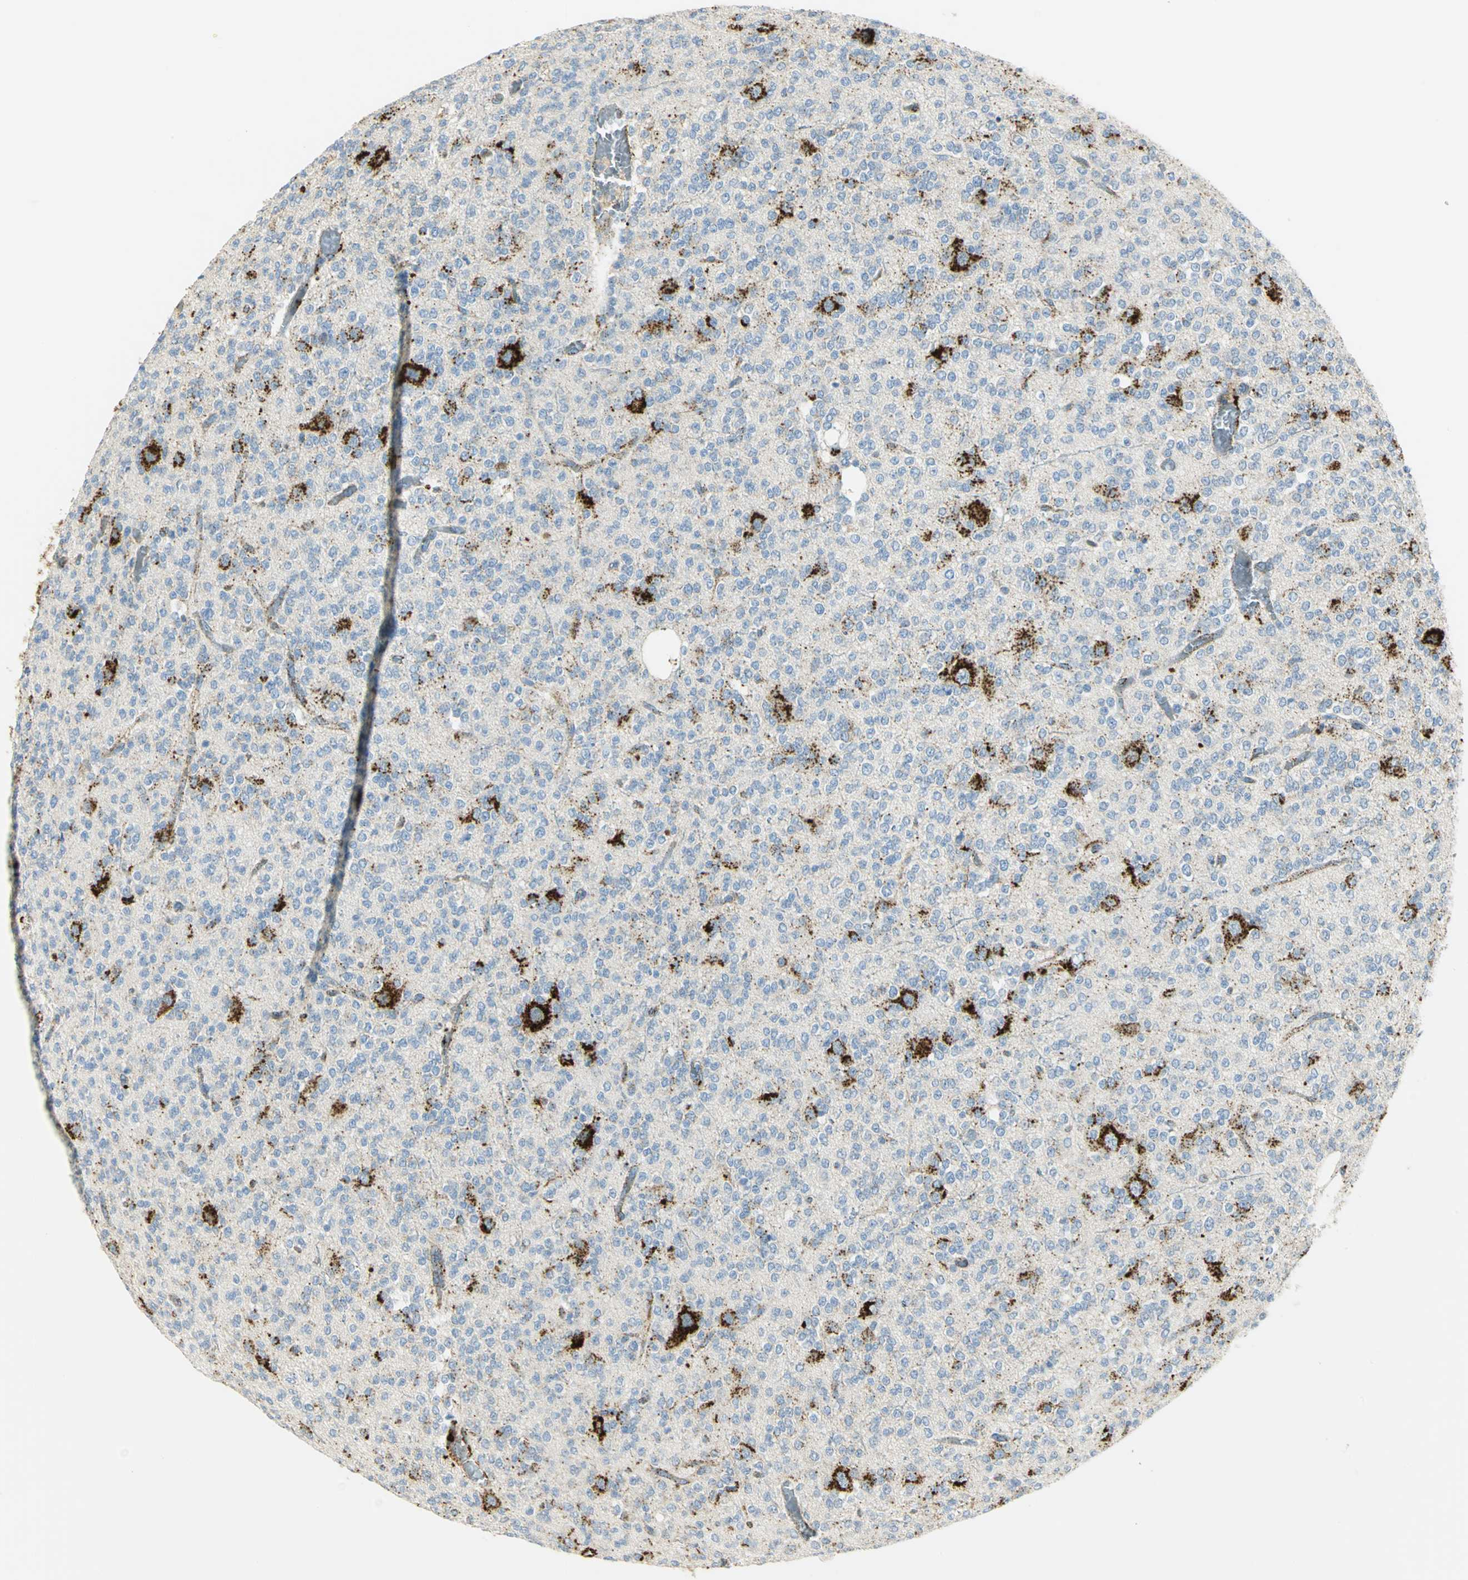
{"staining": {"intensity": "strong", "quantity": "<25%", "location": "cytoplasmic/membranous"}, "tissue": "glioma", "cell_type": "Tumor cells", "image_type": "cancer", "snomed": [{"axis": "morphology", "description": "Glioma, malignant, Low grade"}, {"axis": "topography", "description": "Brain"}], "caption": "Immunohistochemical staining of glioma shows medium levels of strong cytoplasmic/membranous expression in about <25% of tumor cells.", "gene": "ARSA", "patient": {"sex": "male", "age": 38}}